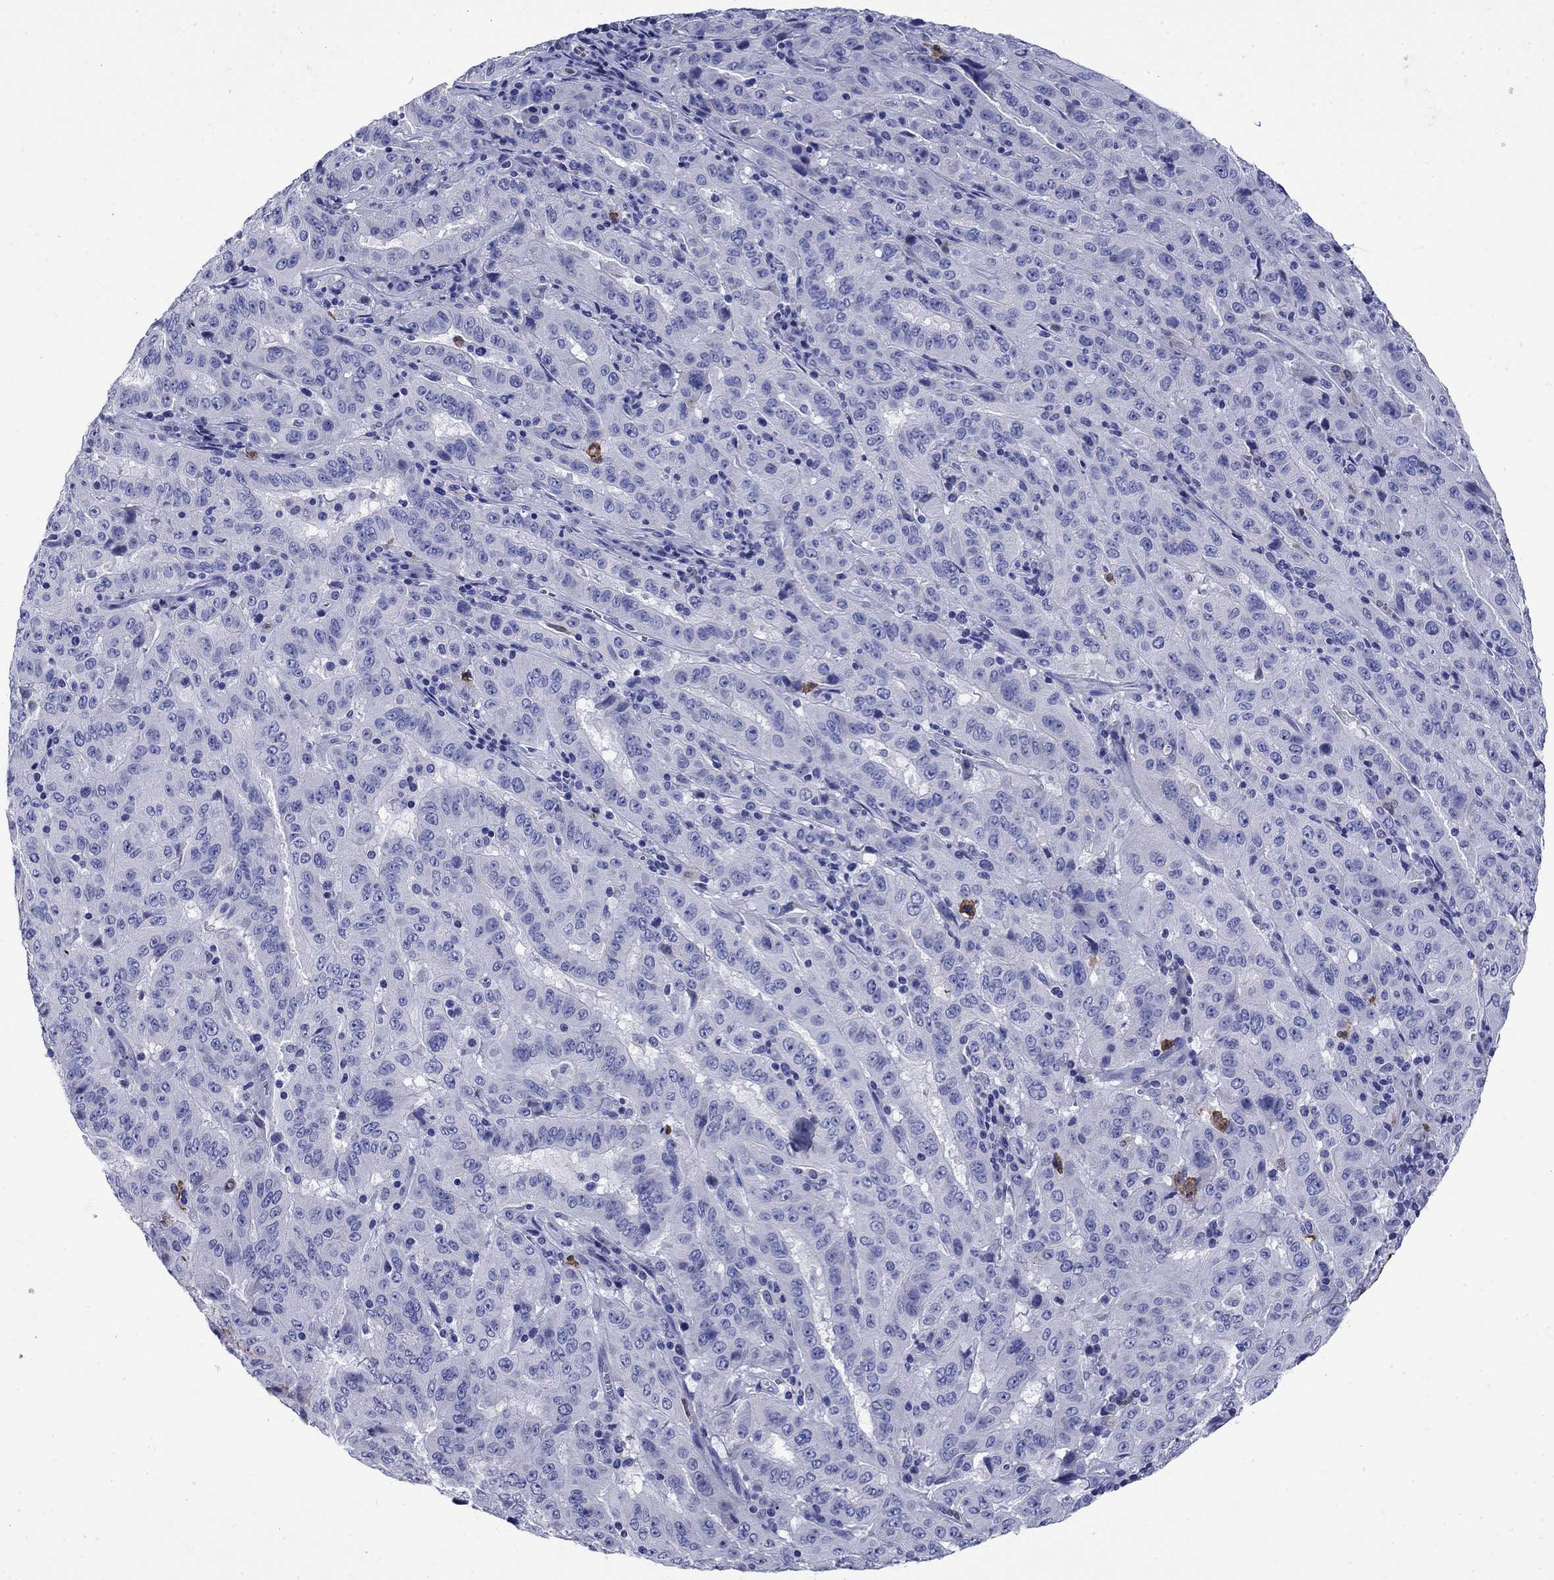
{"staining": {"intensity": "negative", "quantity": "none", "location": "none"}, "tissue": "pancreatic cancer", "cell_type": "Tumor cells", "image_type": "cancer", "snomed": [{"axis": "morphology", "description": "Adenocarcinoma, NOS"}, {"axis": "topography", "description": "Pancreas"}], "caption": "Pancreatic cancer was stained to show a protein in brown. There is no significant staining in tumor cells. The staining is performed using DAB (3,3'-diaminobenzidine) brown chromogen with nuclei counter-stained in using hematoxylin.", "gene": "TFR2", "patient": {"sex": "male", "age": 63}}